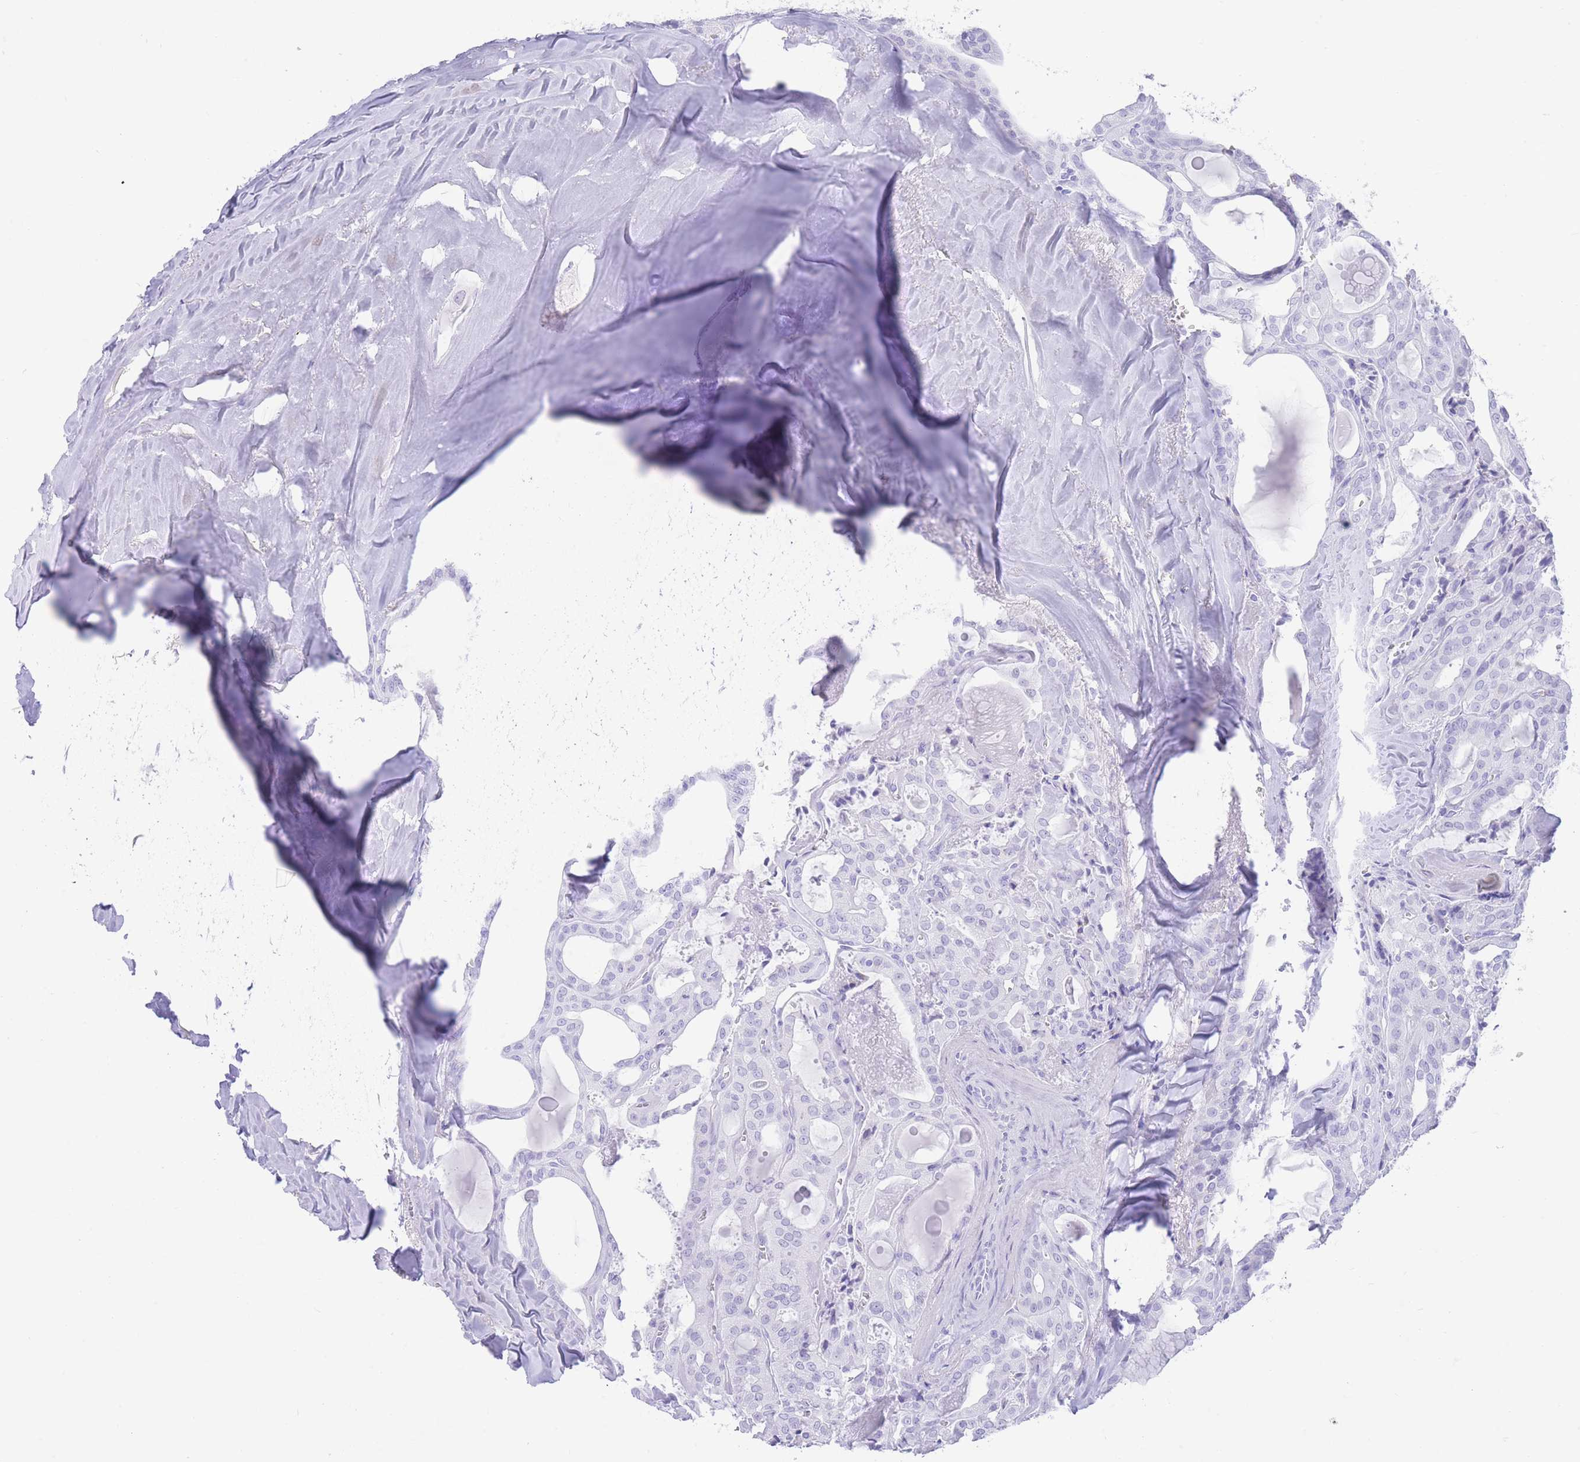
{"staining": {"intensity": "negative", "quantity": "none", "location": "none"}, "tissue": "thyroid cancer", "cell_type": "Tumor cells", "image_type": "cancer", "snomed": [{"axis": "morphology", "description": "Papillary adenocarcinoma, NOS"}, {"axis": "topography", "description": "Thyroid gland"}], "caption": "A micrograph of thyroid cancer (papillary adenocarcinoma) stained for a protein shows no brown staining in tumor cells.", "gene": "ELOA2", "patient": {"sex": "male", "age": 52}}